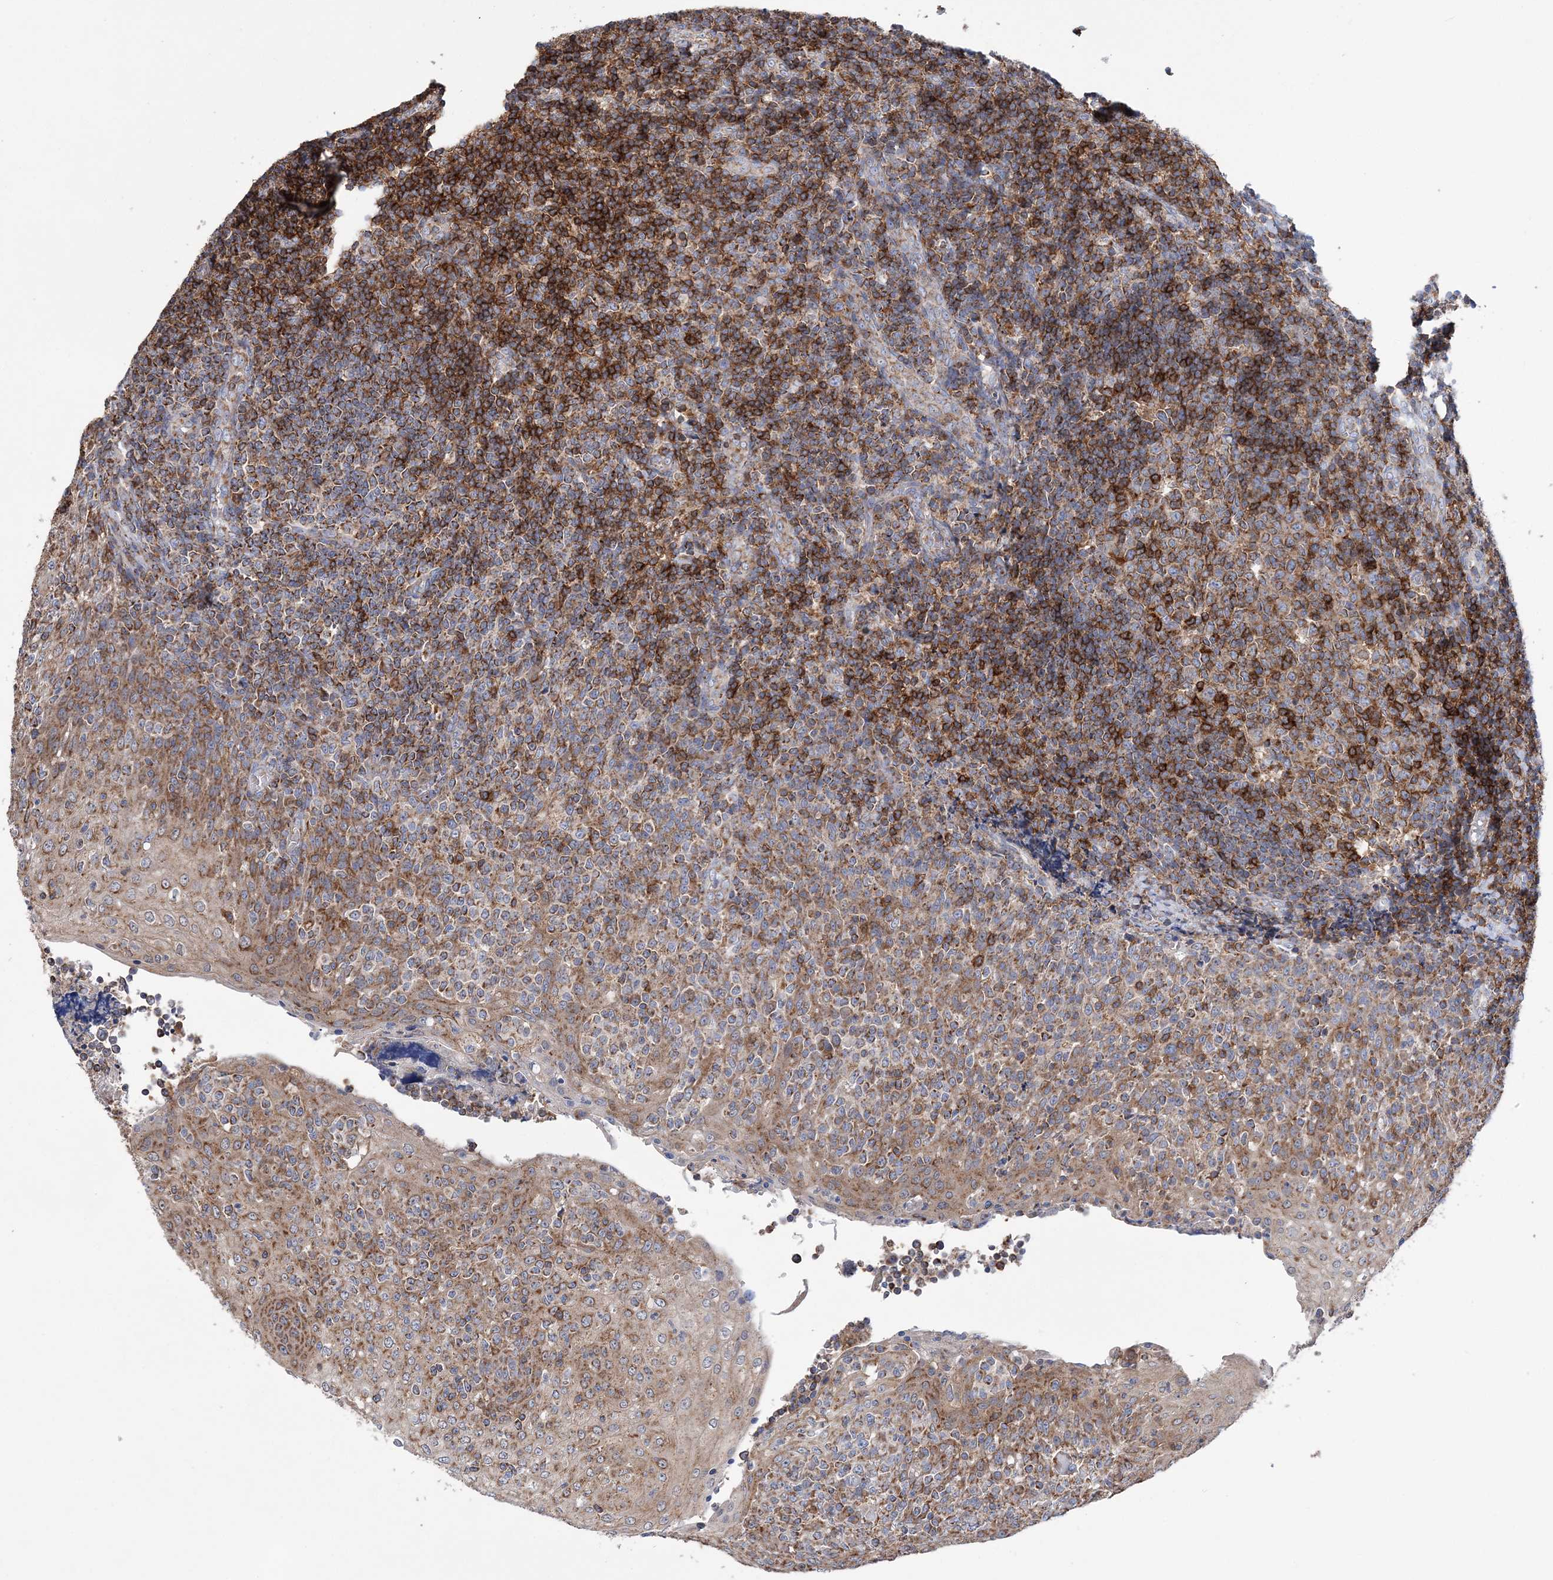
{"staining": {"intensity": "strong", "quantity": "25%-75%", "location": "cytoplasmic/membranous"}, "tissue": "tonsil", "cell_type": "Germinal center cells", "image_type": "normal", "snomed": [{"axis": "morphology", "description": "Normal tissue, NOS"}, {"axis": "topography", "description": "Tonsil"}], "caption": "Unremarkable tonsil exhibits strong cytoplasmic/membranous staining in about 25%-75% of germinal center cells The protein of interest is shown in brown color, while the nuclei are stained blue..", "gene": "TTC32", "patient": {"sex": "female", "age": 19}}